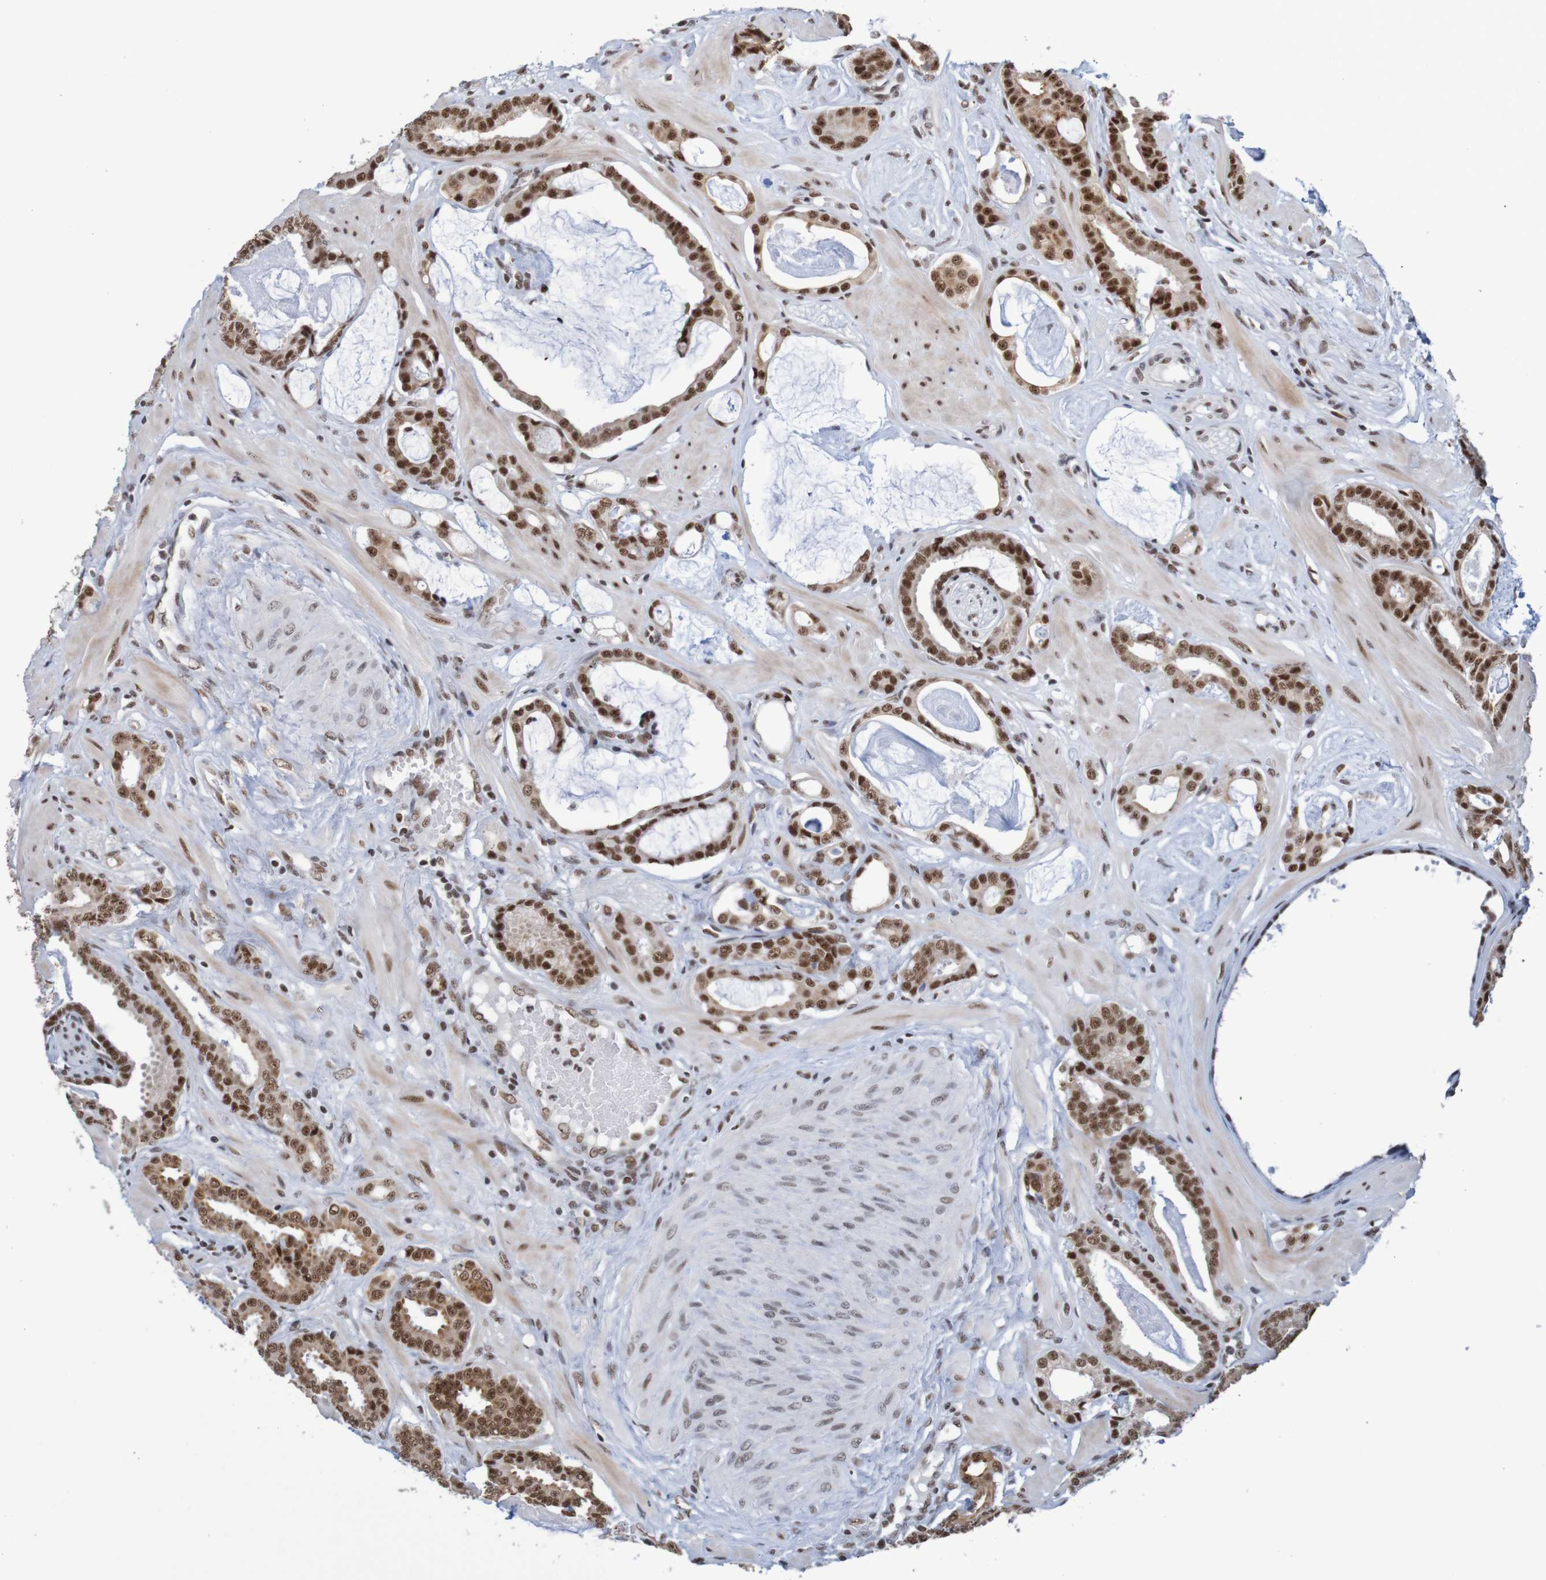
{"staining": {"intensity": "strong", "quantity": ">75%", "location": "nuclear"}, "tissue": "prostate cancer", "cell_type": "Tumor cells", "image_type": "cancer", "snomed": [{"axis": "morphology", "description": "Adenocarcinoma, Low grade"}, {"axis": "topography", "description": "Prostate"}], "caption": "IHC image of neoplastic tissue: prostate low-grade adenocarcinoma stained using IHC exhibits high levels of strong protein expression localized specifically in the nuclear of tumor cells, appearing as a nuclear brown color.", "gene": "THRAP3", "patient": {"sex": "male", "age": 53}}